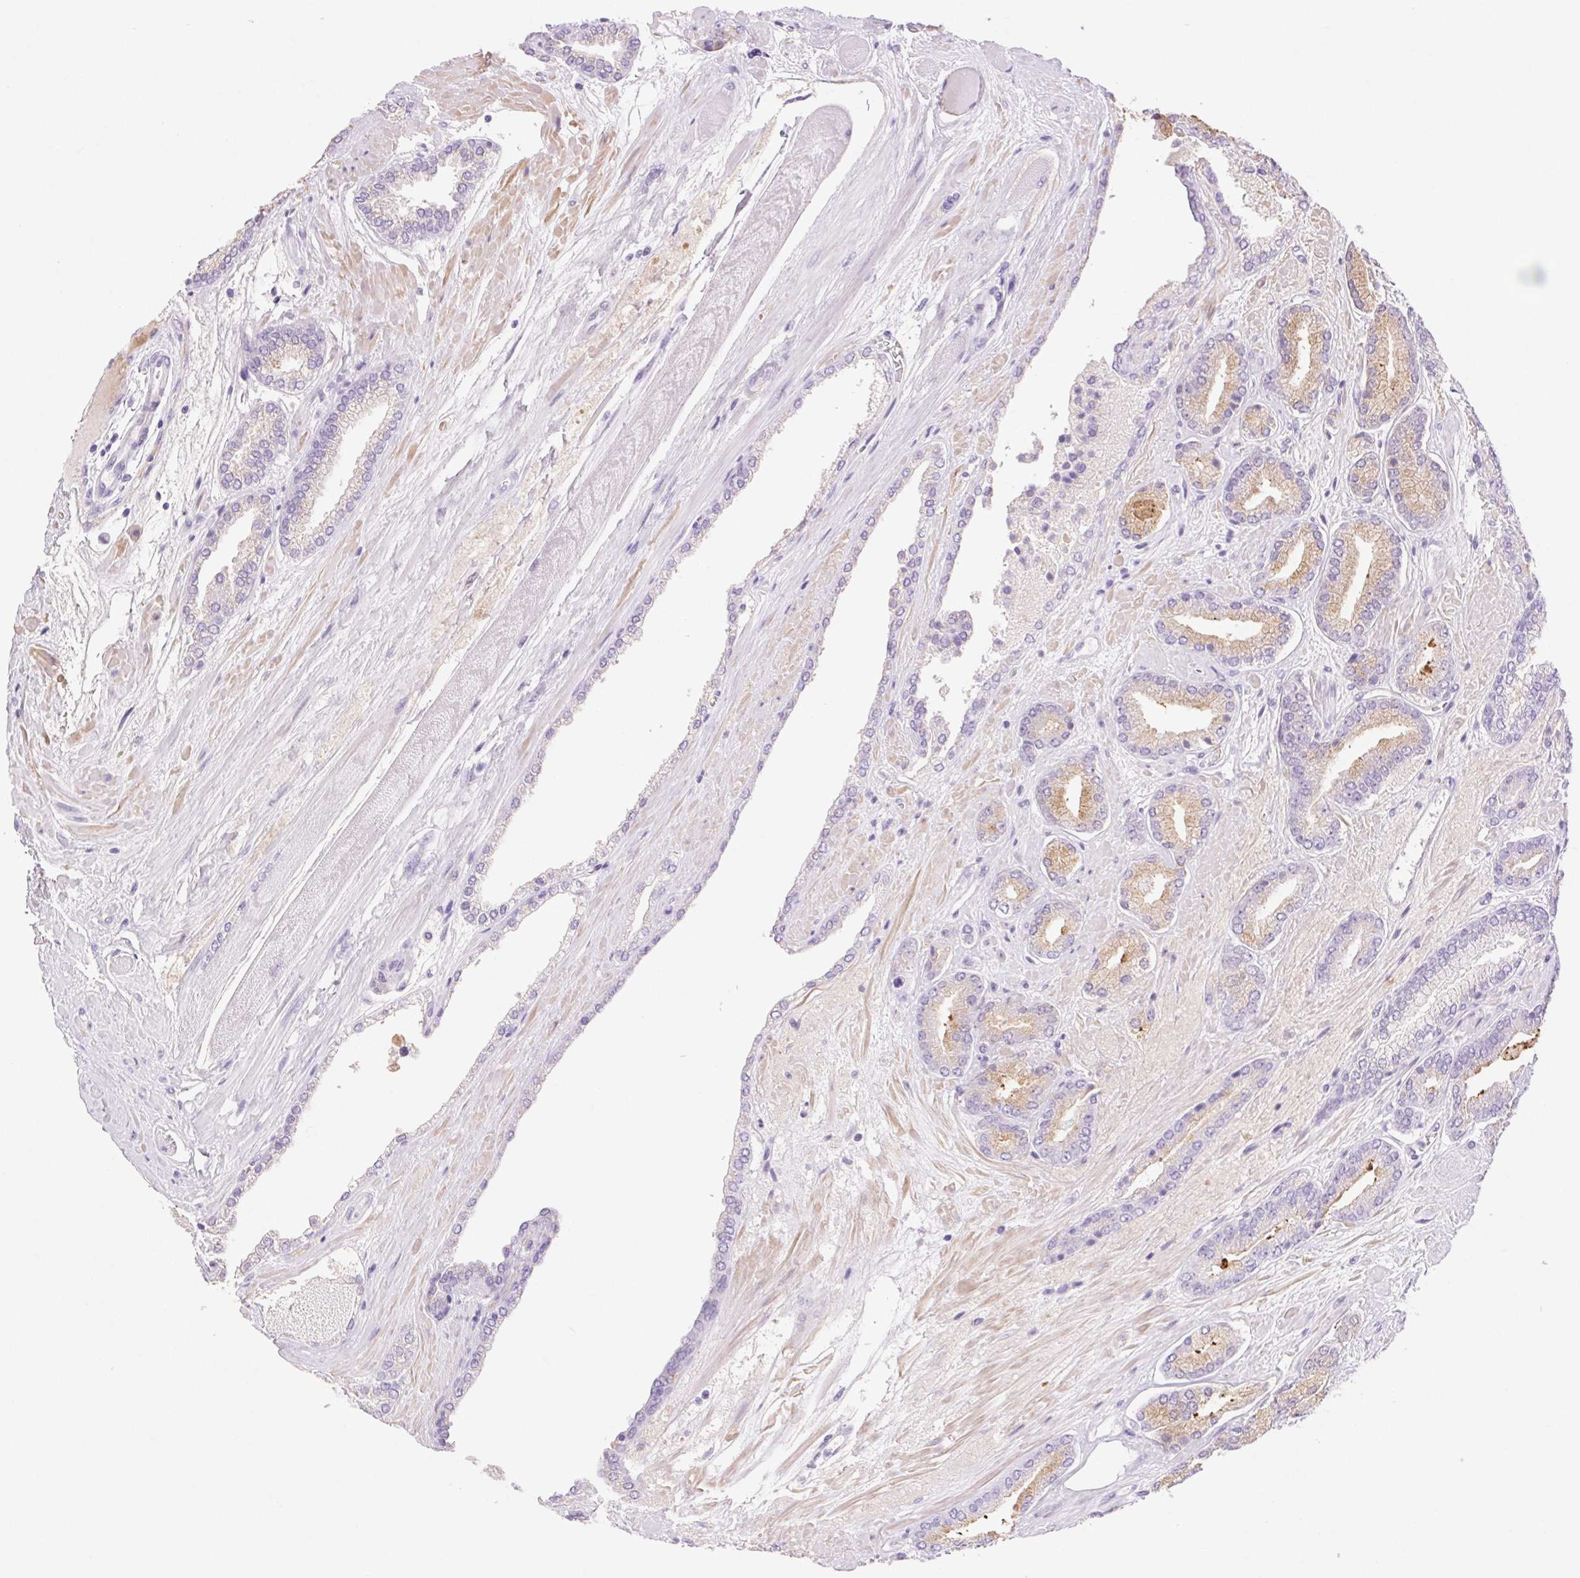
{"staining": {"intensity": "weak", "quantity": "<25%", "location": "cytoplasmic/membranous"}, "tissue": "prostate cancer", "cell_type": "Tumor cells", "image_type": "cancer", "snomed": [{"axis": "morphology", "description": "Adenocarcinoma, High grade"}, {"axis": "topography", "description": "Prostate"}], "caption": "This is a photomicrograph of immunohistochemistry (IHC) staining of prostate high-grade adenocarcinoma, which shows no expression in tumor cells.", "gene": "SERPINB3", "patient": {"sex": "male", "age": 56}}